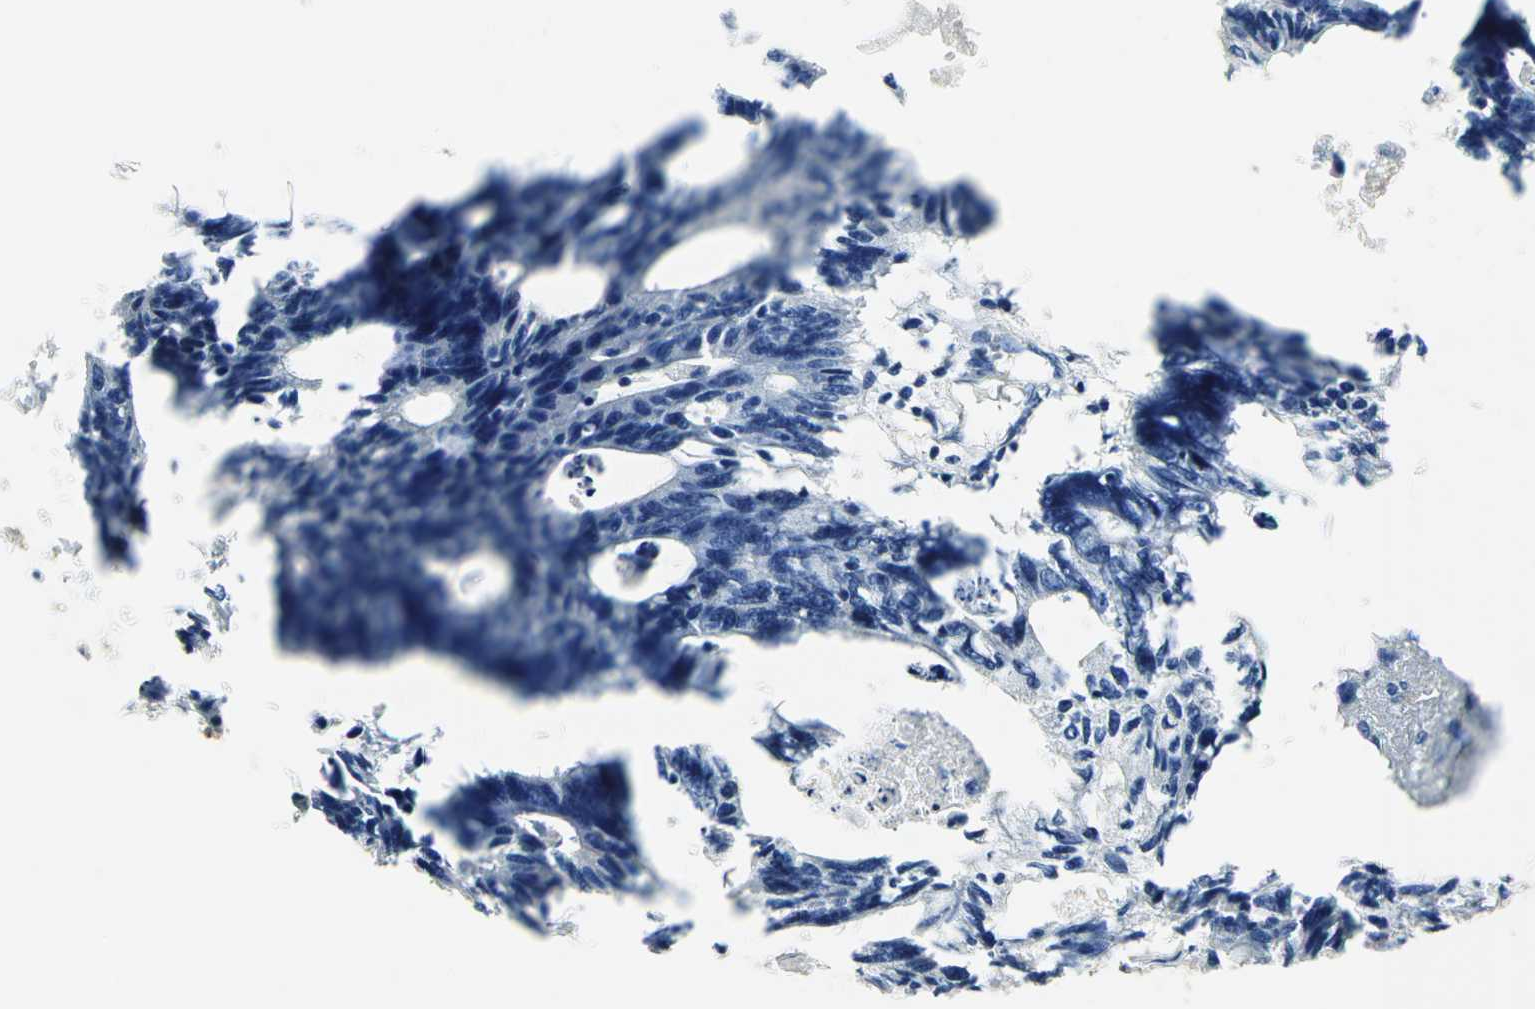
{"staining": {"intensity": "negative", "quantity": "none", "location": "none"}, "tissue": "colorectal cancer", "cell_type": "Tumor cells", "image_type": "cancer", "snomed": [{"axis": "morphology", "description": "Adenocarcinoma, NOS"}, {"axis": "topography", "description": "Colon"}], "caption": "An IHC histopathology image of colorectal cancer is shown. There is no staining in tumor cells of colorectal cancer.", "gene": "DLGAP5", "patient": {"sex": "female", "age": 55}}